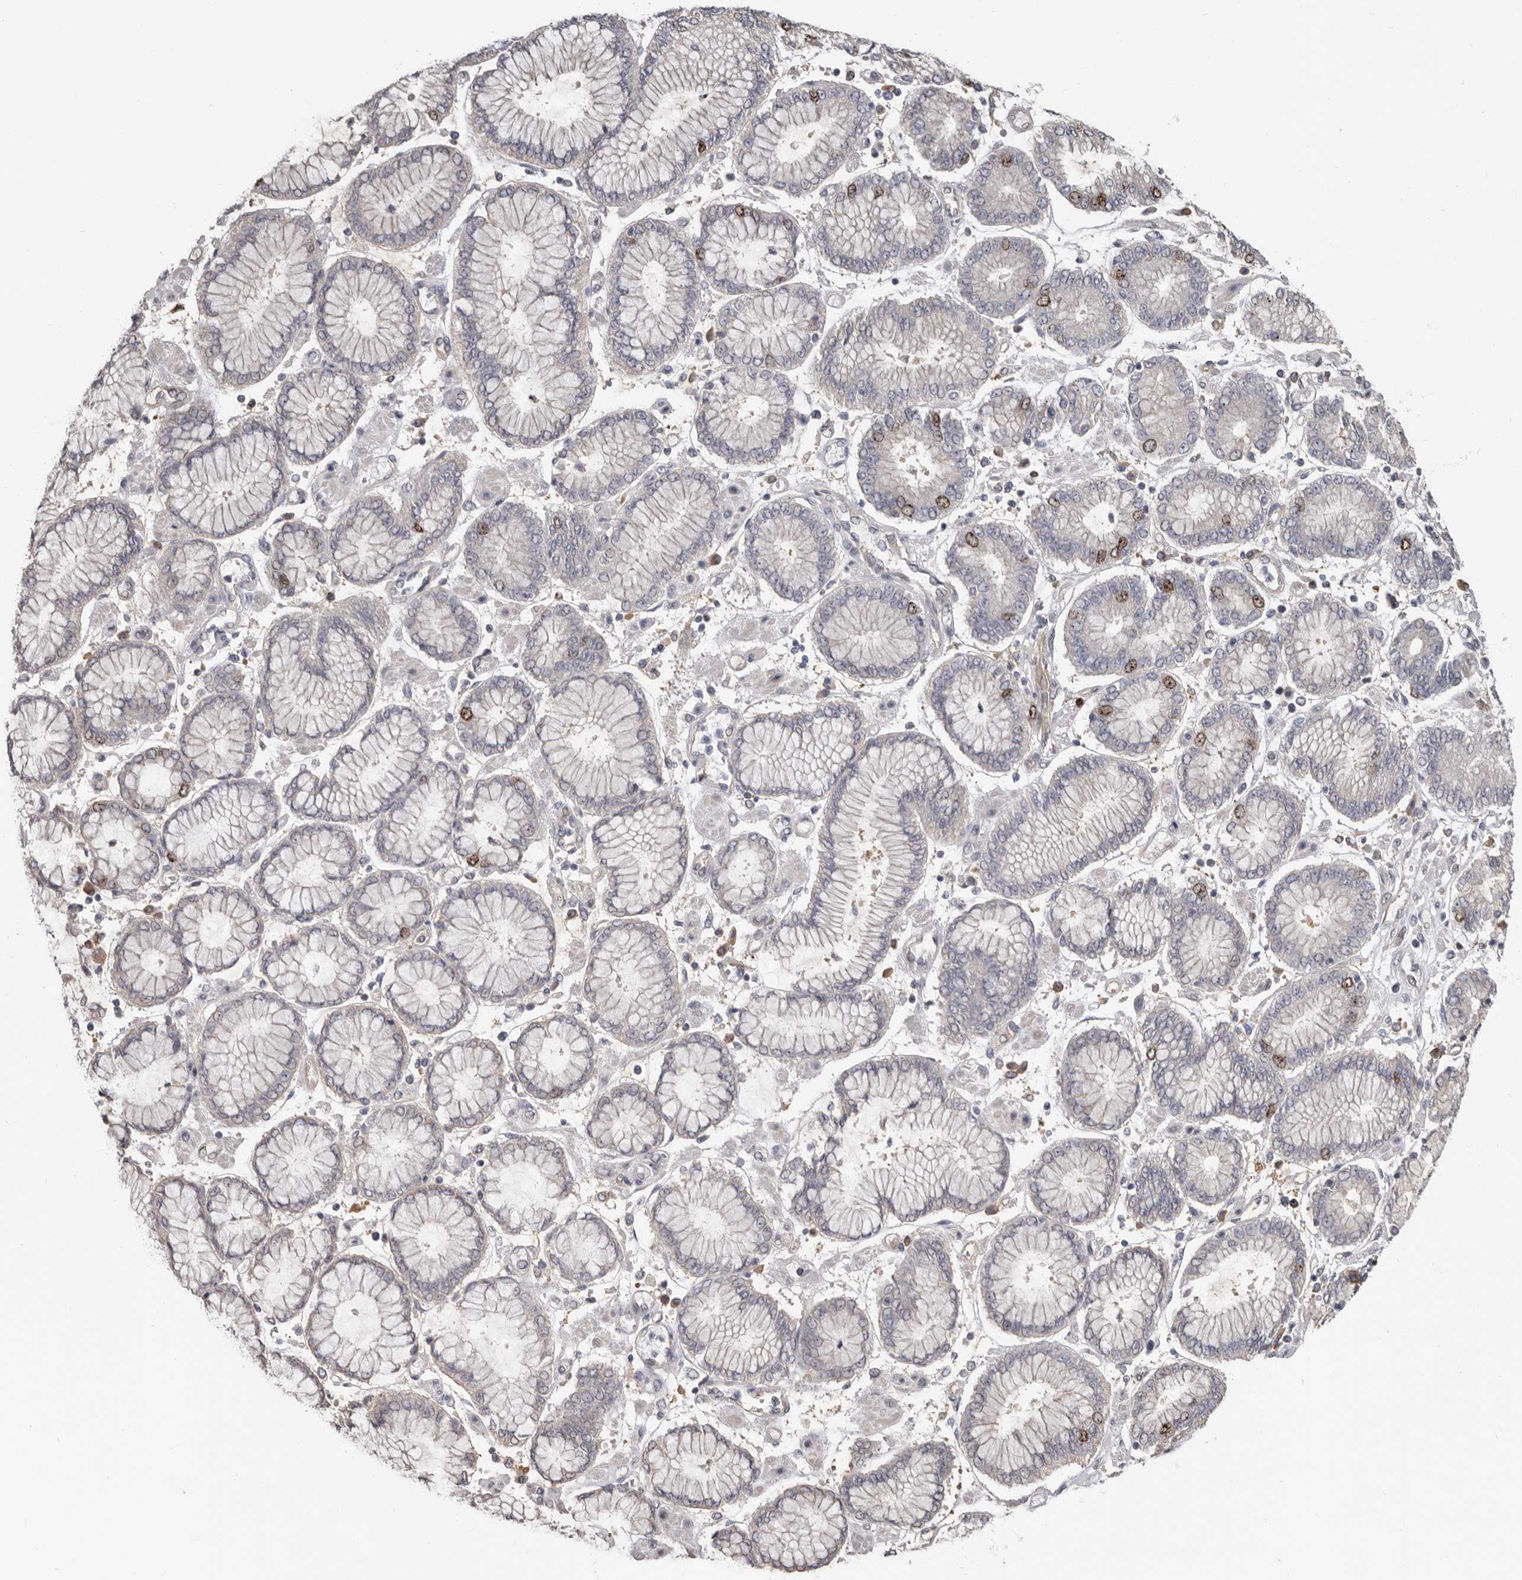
{"staining": {"intensity": "moderate", "quantity": "<25%", "location": "nuclear"}, "tissue": "stomach cancer", "cell_type": "Tumor cells", "image_type": "cancer", "snomed": [{"axis": "morphology", "description": "Adenocarcinoma, NOS"}, {"axis": "topography", "description": "Stomach"}], "caption": "Immunohistochemical staining of human stomach cancer displays low levels of moderate nuclear protein expression in about <25% of tumor cells.", "gene": "CDCA8", "patient": {"sex": "male", "age": 76}}